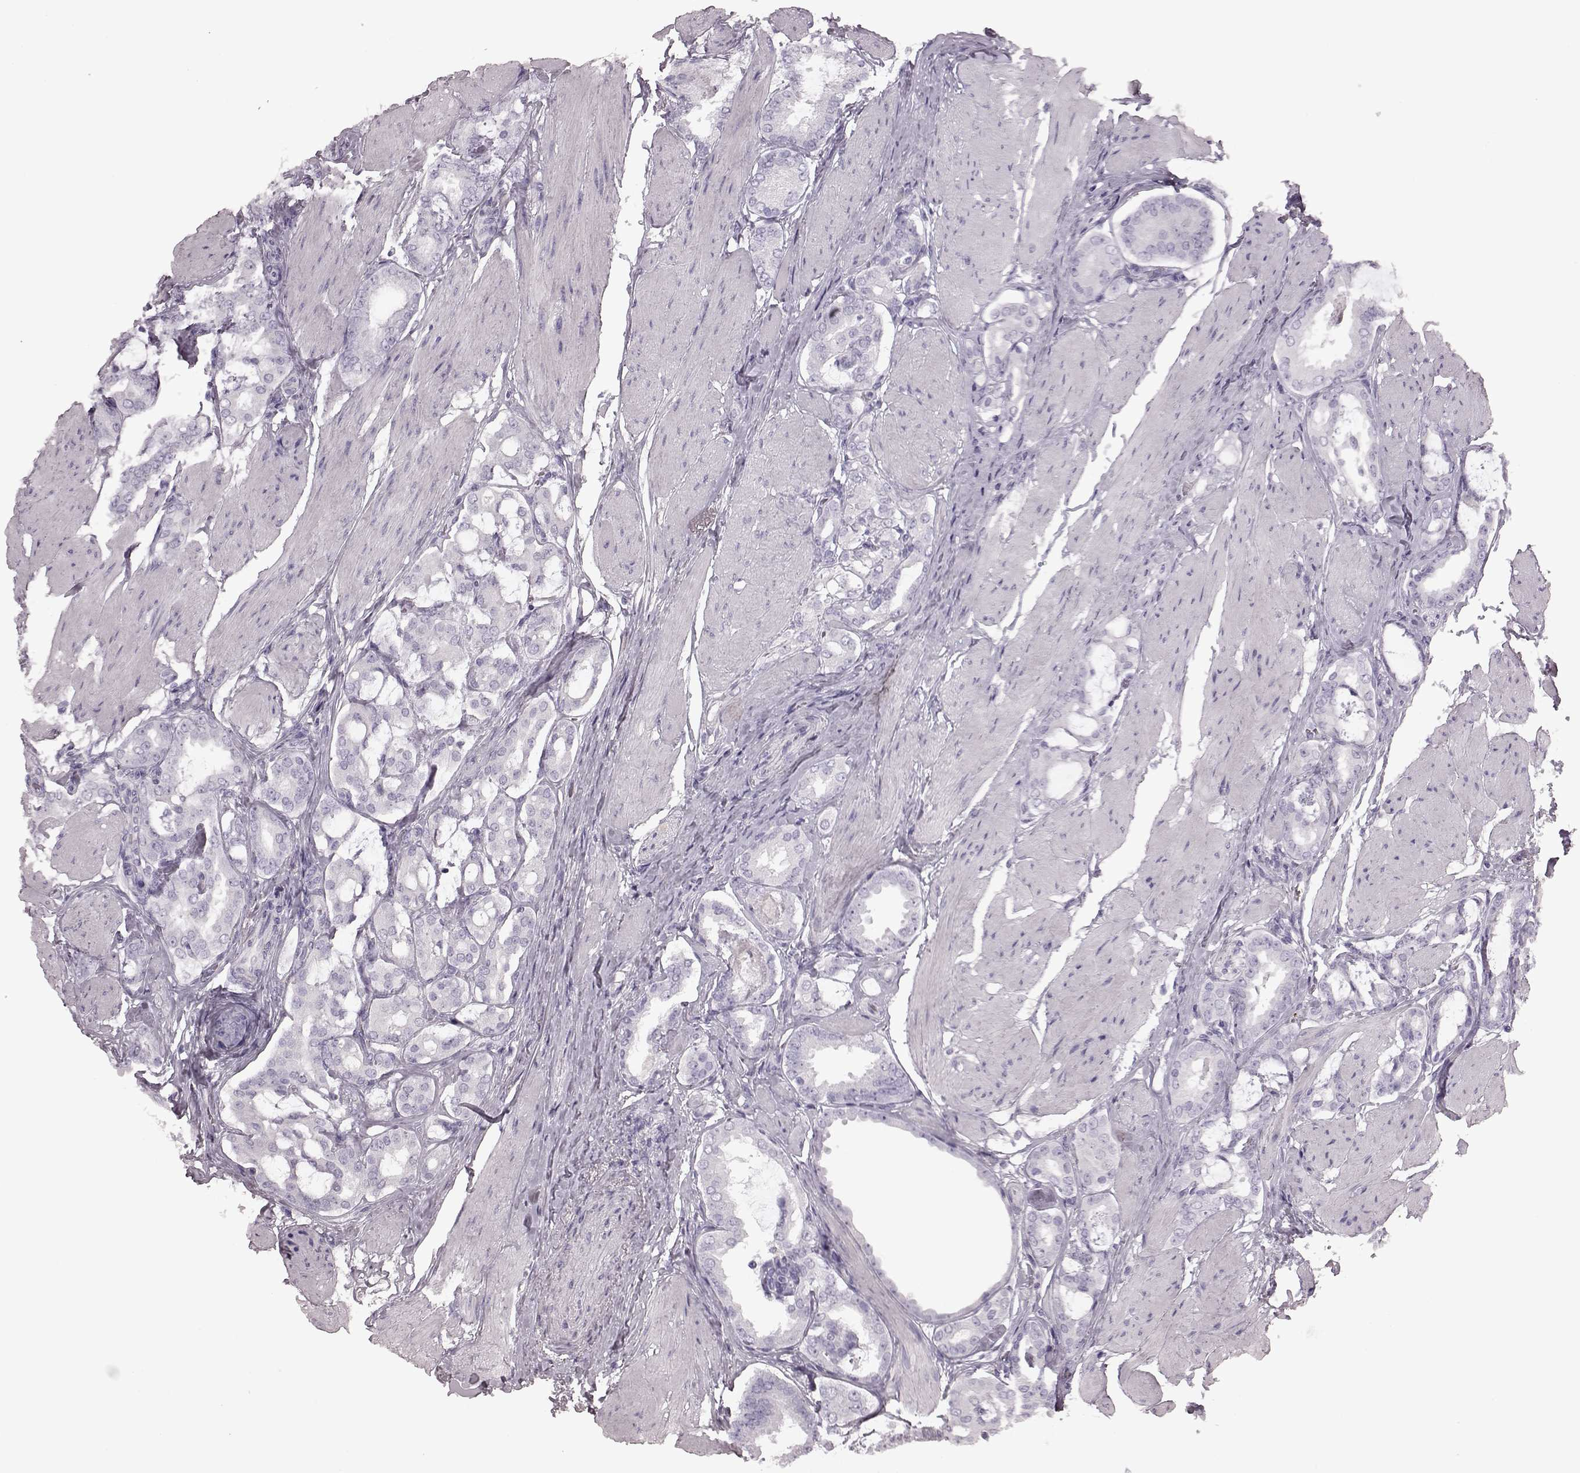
{"staining": {"intensity": "negative", "quantity": "none", "location": "none"}, "tissue": "prostate cancer", "cell_type": "Tumor cells", "image_type": "cancer", "snomed": [{"axis": "morphology", "description": "Adenocarcinoma, High grade"}, {"axis": "topography", "description": "Prostate"}], "caption": "There is no significant staining in tumor cells of prostate cancer (adenocarcinoma (high-grade)).", "gene": "CRYBA2", "patient": {"sex": "male", "age": 63}}